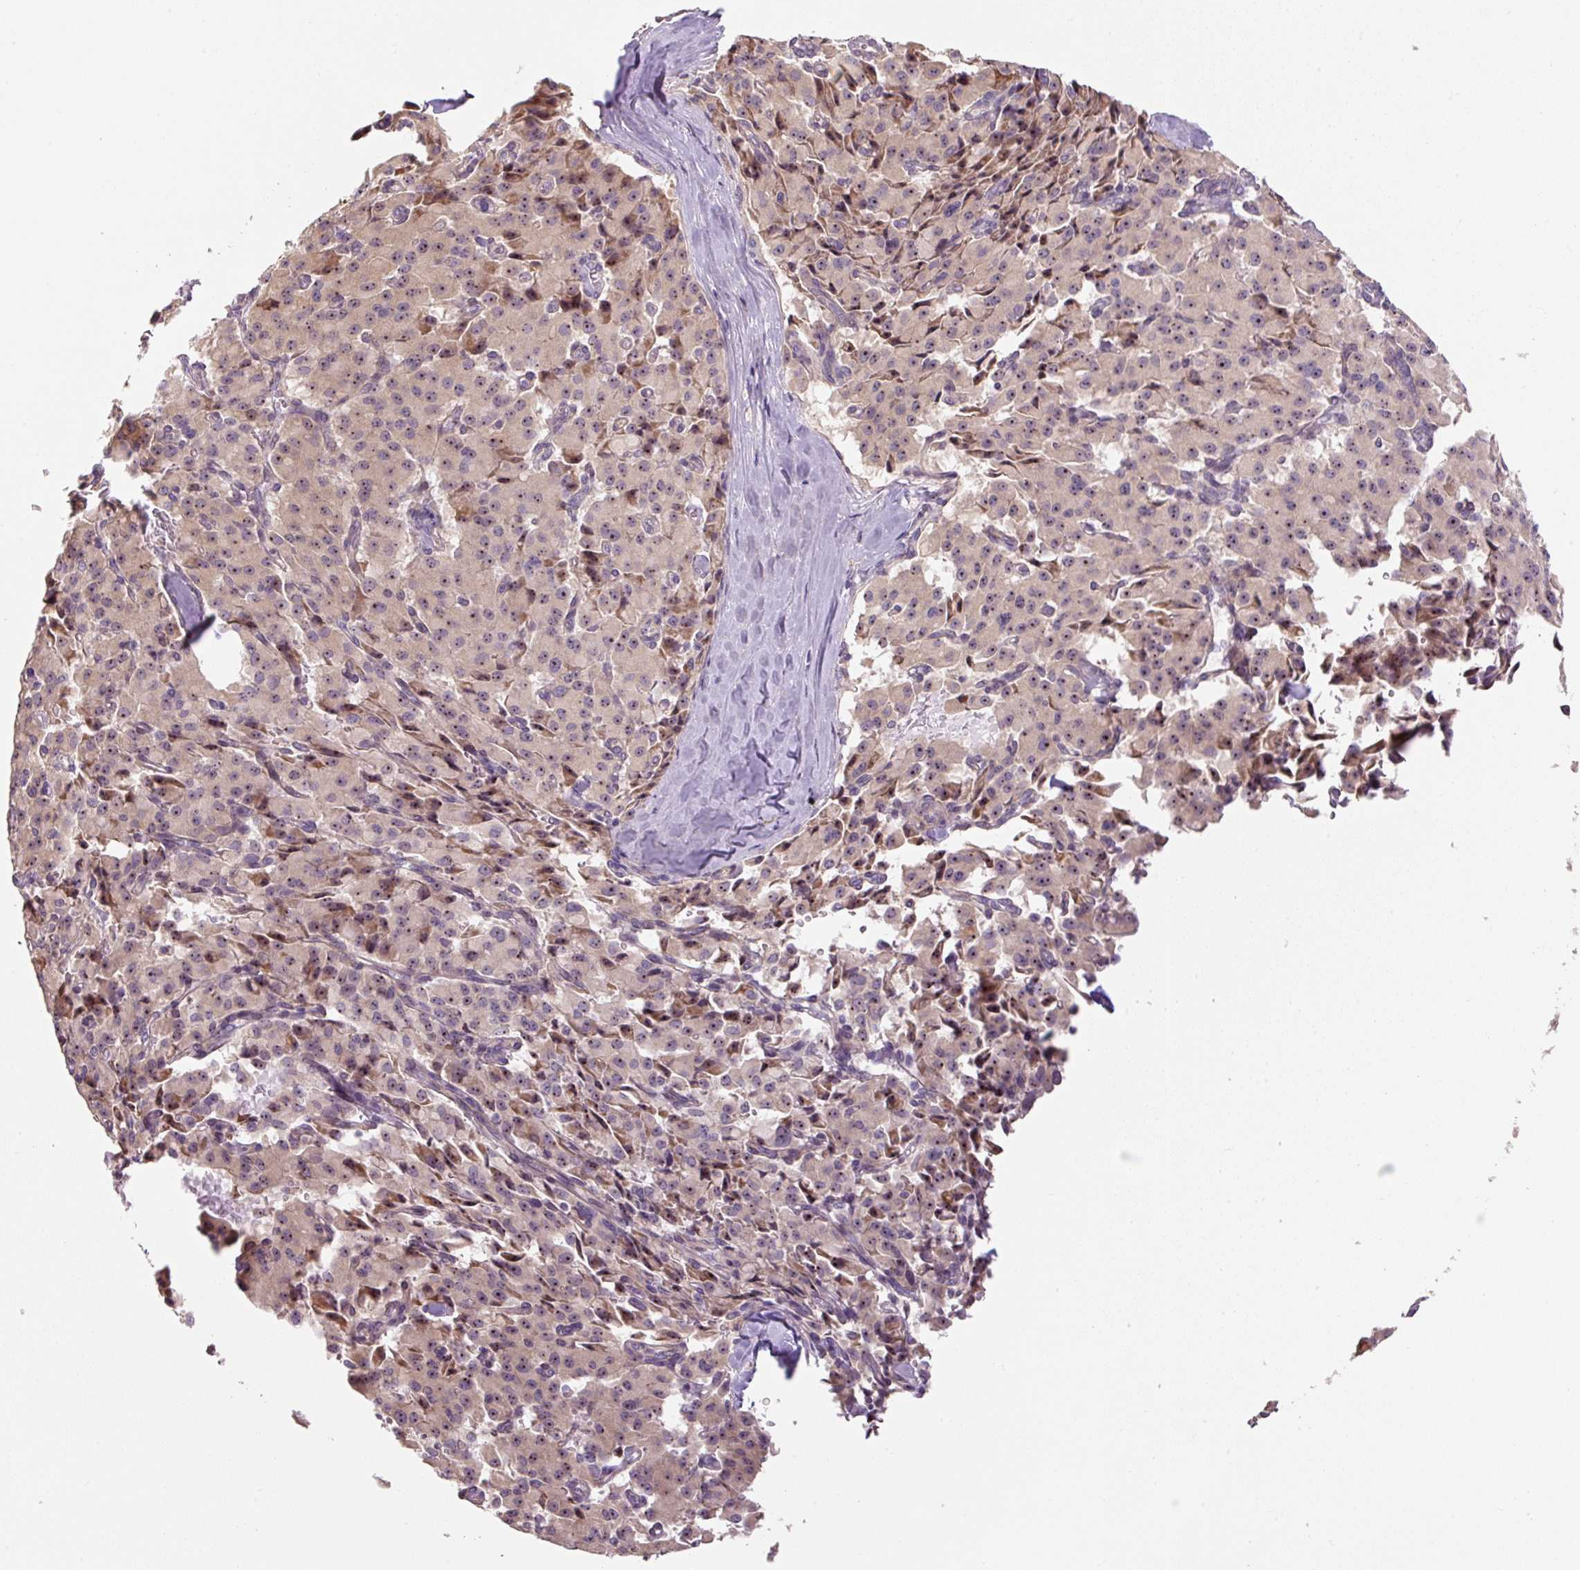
{"staining": {"intensity": "weak", "quantity": ">75%", "location": "cytoplasmic/membranous,nuclear"}, "tissue": "pancreatic cancer", "cell_type": "Tumor cells", "image_type": "cancer", "snomed": [{"axis": "morphology", "description": "Adenocarcinoma, NOS"}, {"axis": "topography", "description": "Pancreas"}], "caption": "Adenocarcinoma (pancreatic) stained with DAB (3,3'-diaminobenzidine) IHC shows low levels of weak cytoplasmic/membranous and nuclear expression in about >75% of tumor cells. (brown staining indicates protein expression, while blue staining denotes nuclei).", "gene": "TMEM151B", "patient": {"sex": "male", "age": 65}}